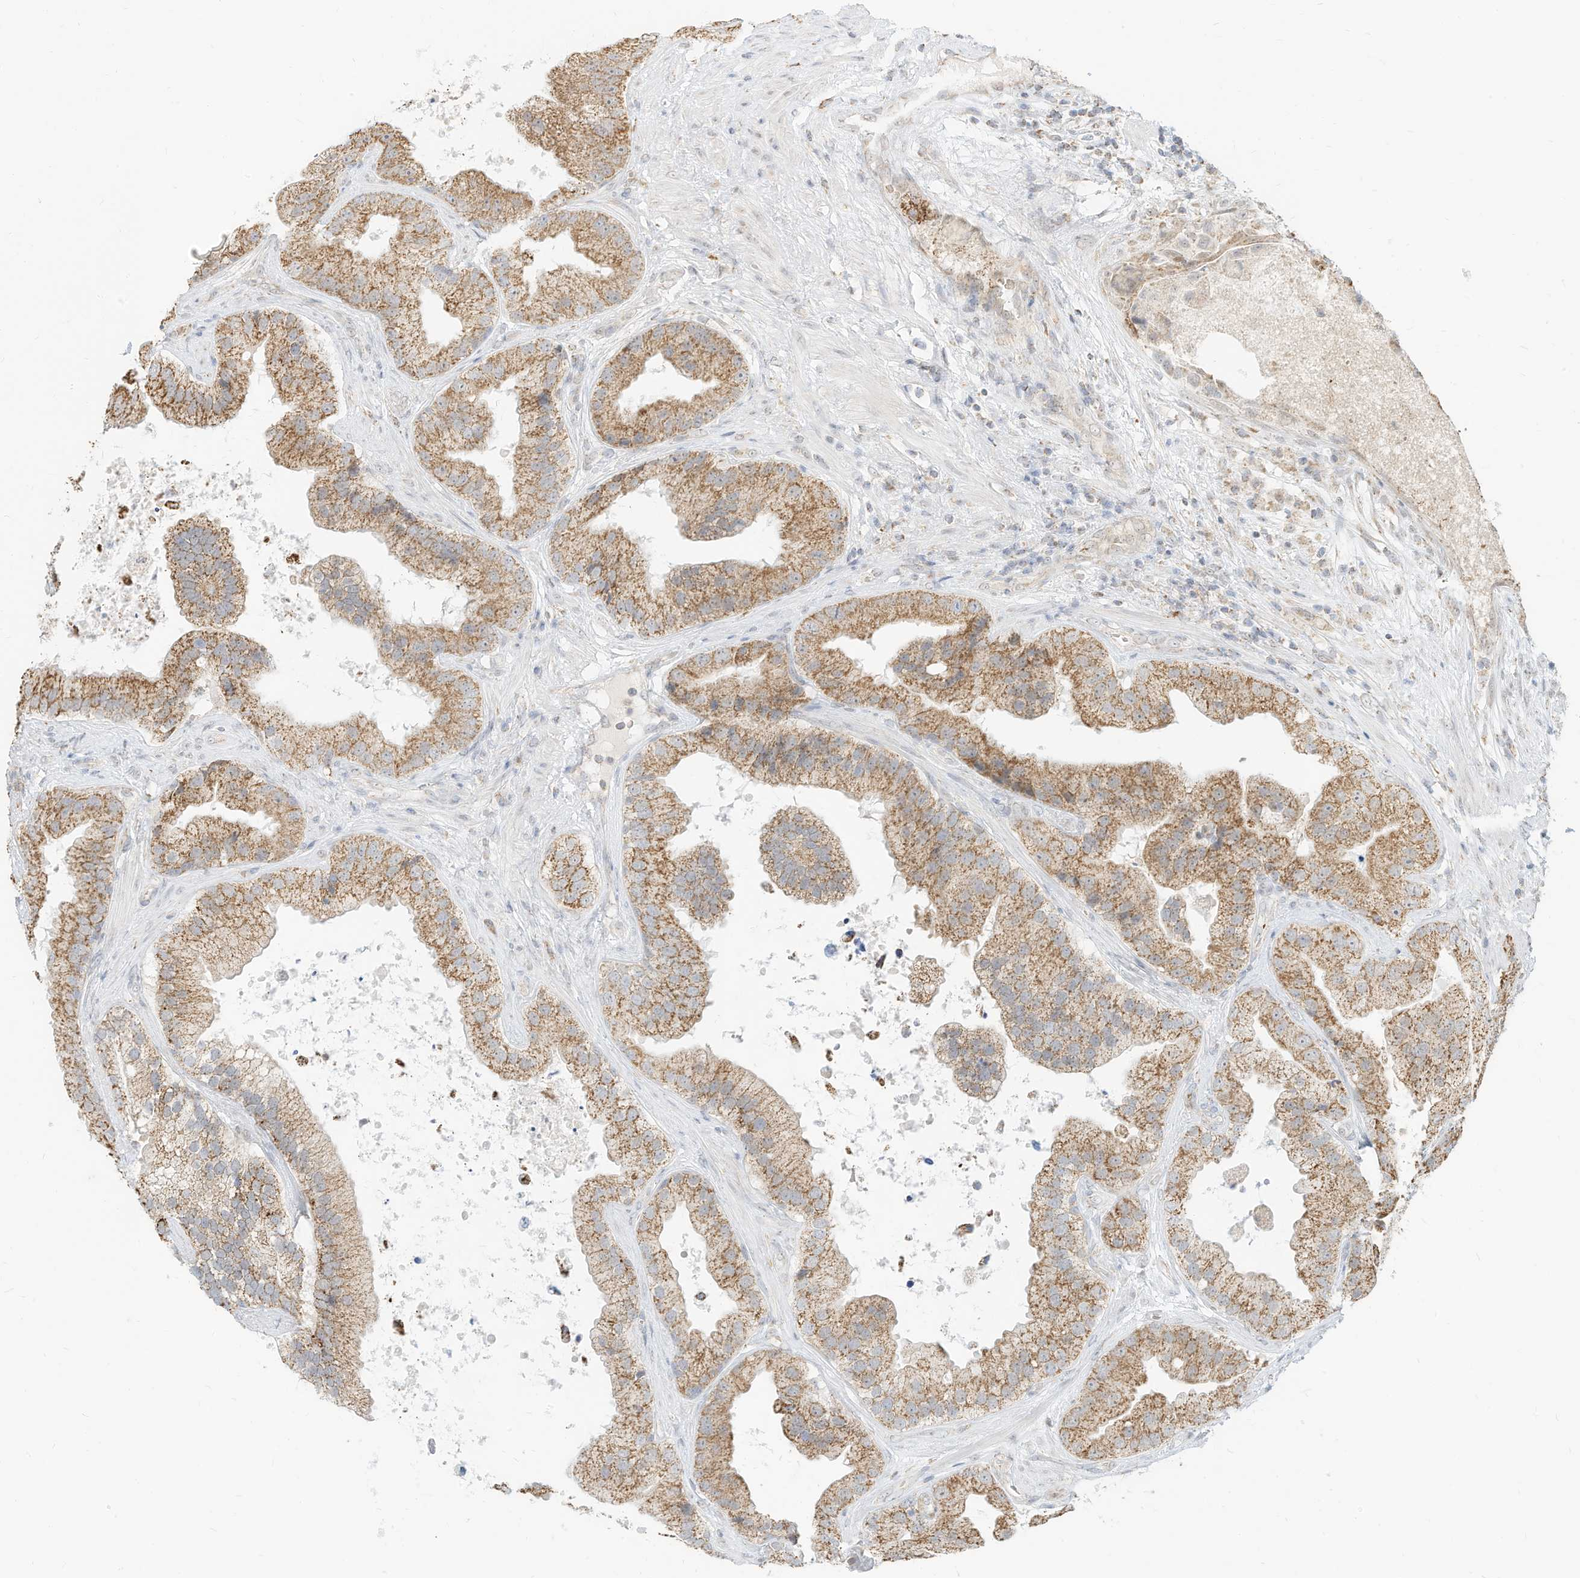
{"staining": {"intensity": "moderate", "quantity": ">75%", "location": "cytoplasmic/membranous"}, "tissue": "prostate cancer", "cell_type": "Tumor cells", "image_type": "cancer", "snomed": [{"axis": "morphology", "description": "Adenocarcinoma, High grade"}, {"axis": "topography", "description": "Prostate"}], "caption": "Immunohistochemistry (IHC) of prostate high-grade adenocarcinoma shows medium levels of moderate cytoplasmic/membranous staining in about >75% of tumor cells. The staining is performed using DAB (3,3'-diaminobenzidine) brown chromogen to label protein expression. The nuclei are counter-stained blue using hematoxylin.", "gene": "MTUS2", "patient": {"sex": "male", "age": 70}}